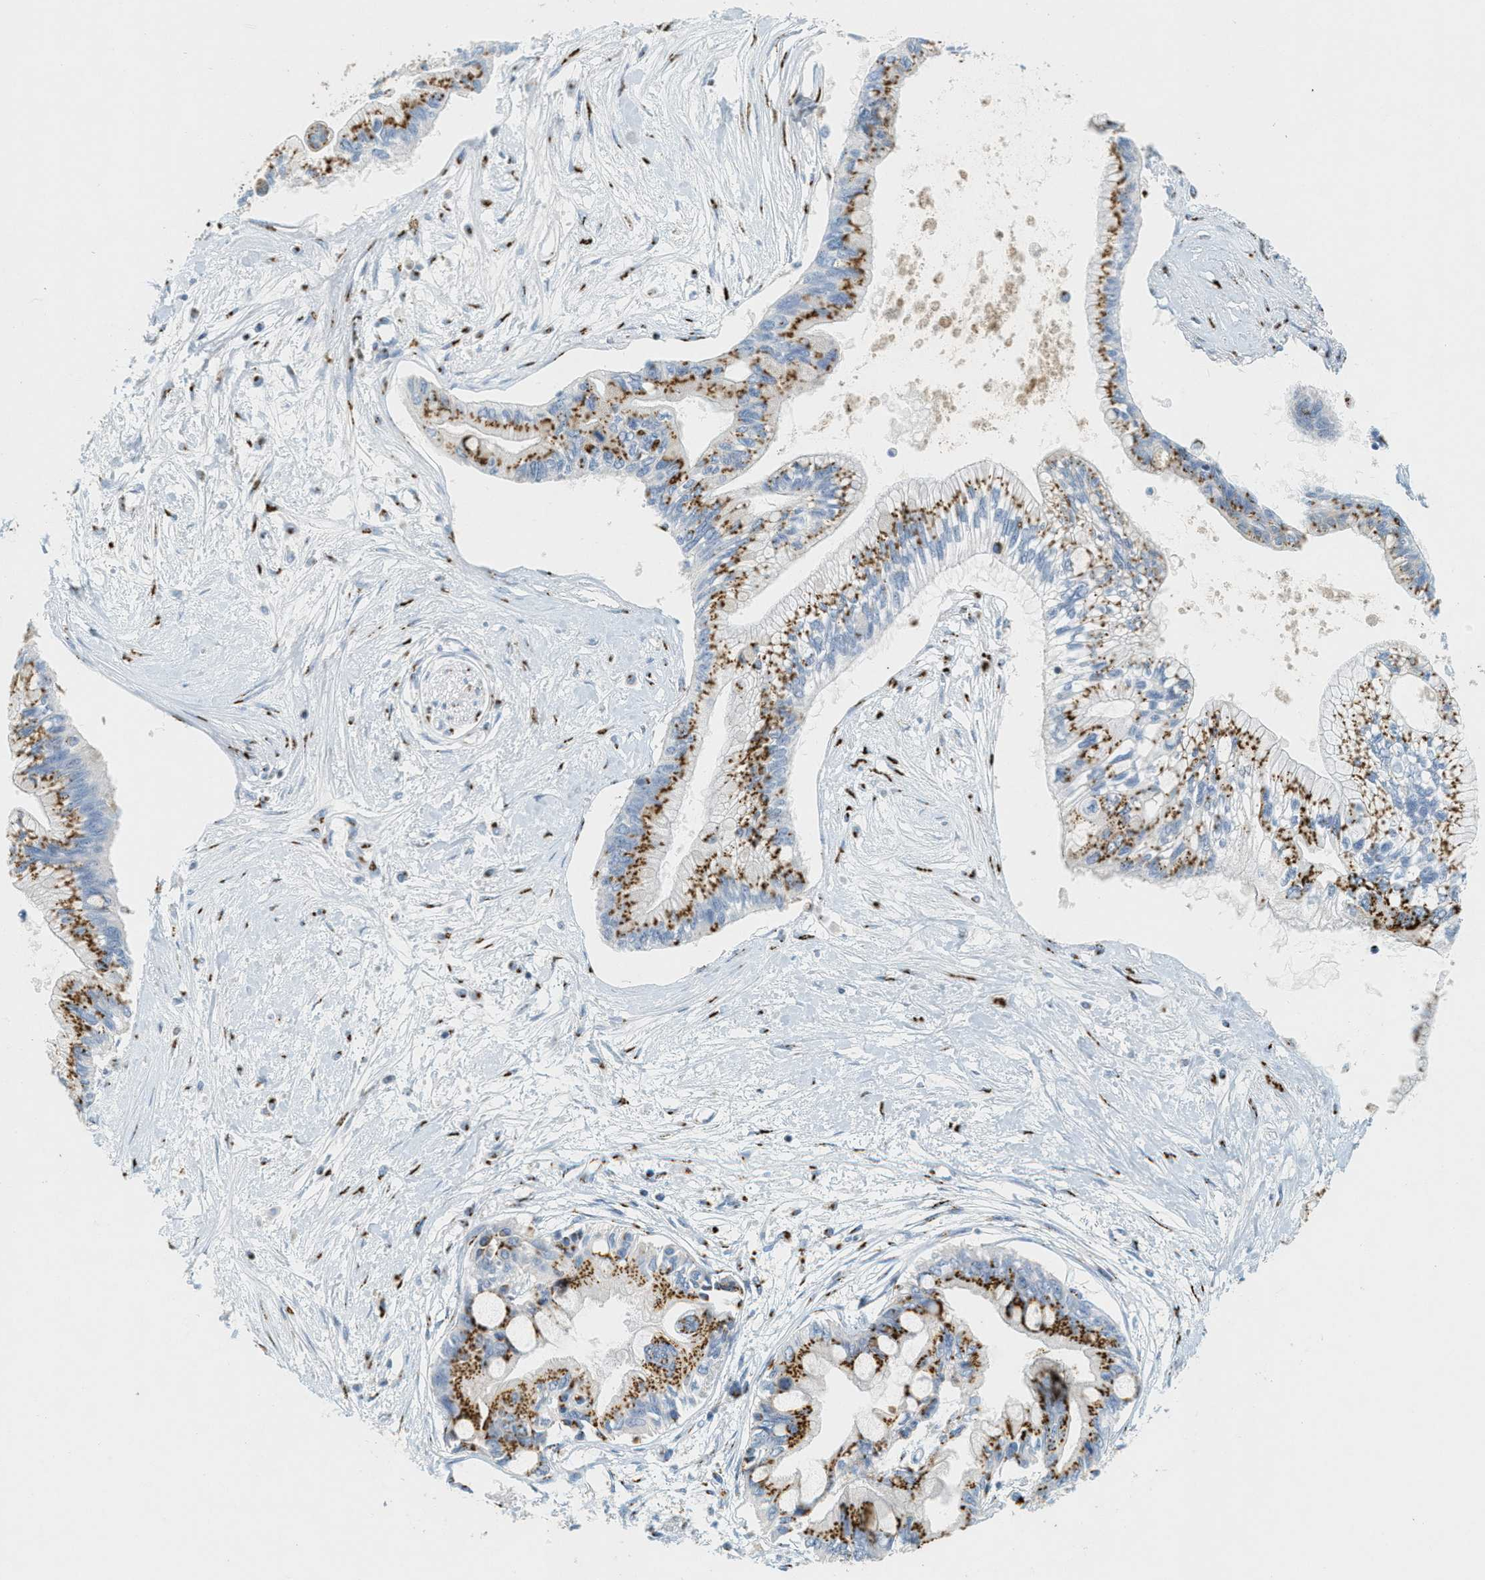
{"staining": {"intensity": "strong", "quantity": ">75%", "location": "cytoplasmic/membranous"}, "tissue": "pancreatic cancer", "cell_type": "Tumor cells", "image_type": "cancer", "snomed": [{"axis": "morphology", "description": "Adenocarcinoma, NOS"}, {"axis": "topography", "description": "Pancreas"}], "caption": "This image reveals IHC staining of pancreatic adenocarcinoma, with high strong cytoplasmic/membranous staining in approximately >75% of tumor cells.", "gene": "ENTPD4", "patient": {"sex": "female", "age": 77}}